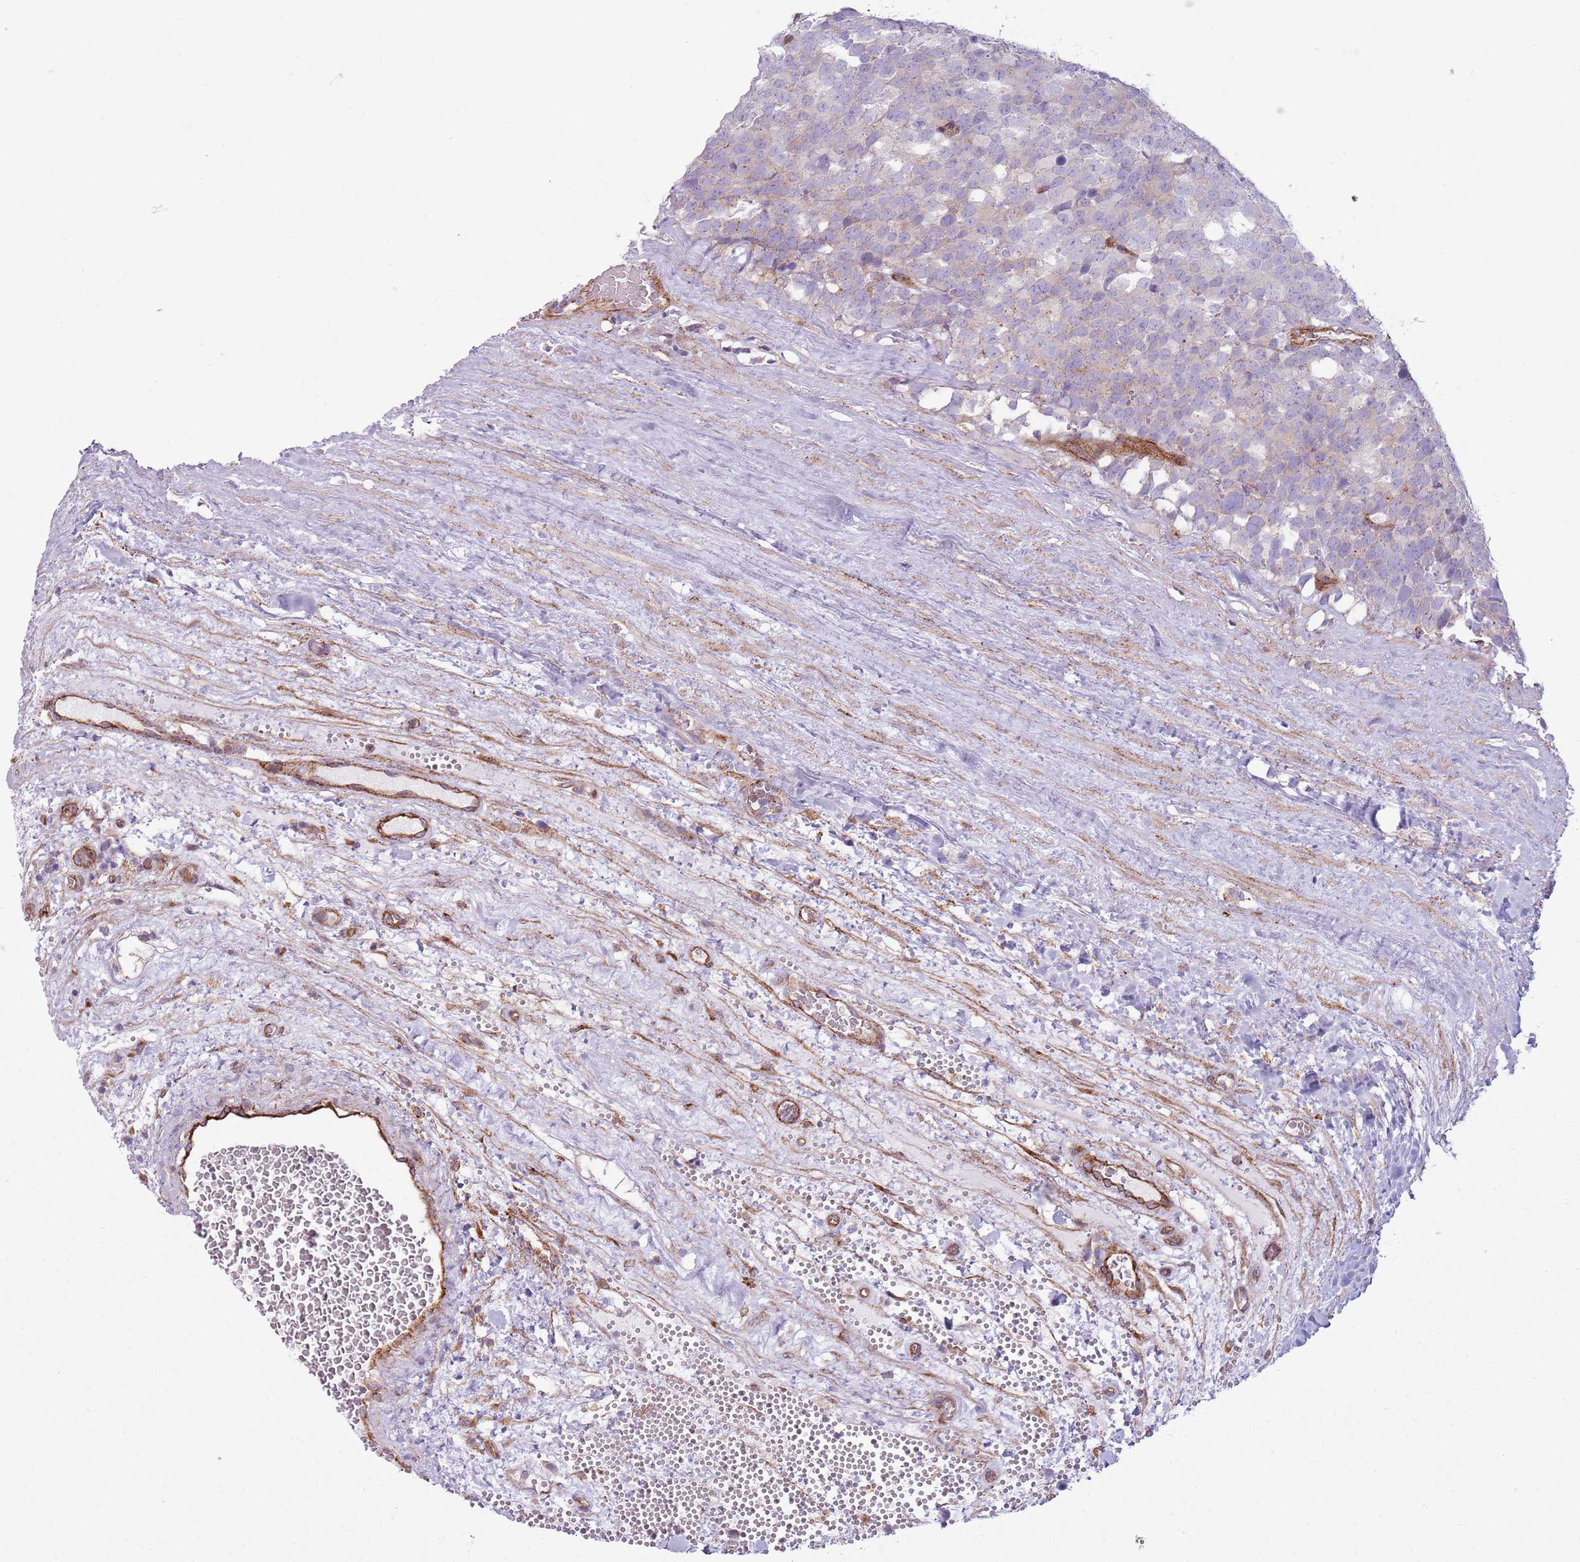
{"staining": {"intensity": "weak", "quantity": "<25%", "location": "cytoplasmic/membranous"}, "tissue": "testis cancer", "cell_type": "Tumor cells", "image_type": "cancer", "snomed": [{"axis": "morphology", "description": "Seminoma, NOS"}, {"axis": "topography", "description": "Testis"}], "caption": "Tumor cells show no significant protein staining in seminoma (testis). (Stains: DAB immunohistochemistry (IHC) with hematoxylin counter stain, Microscopy: brightfield microscopy at high magnification).", "gene": "SNX1", "patient": {"sex": "male", "age": 71}}